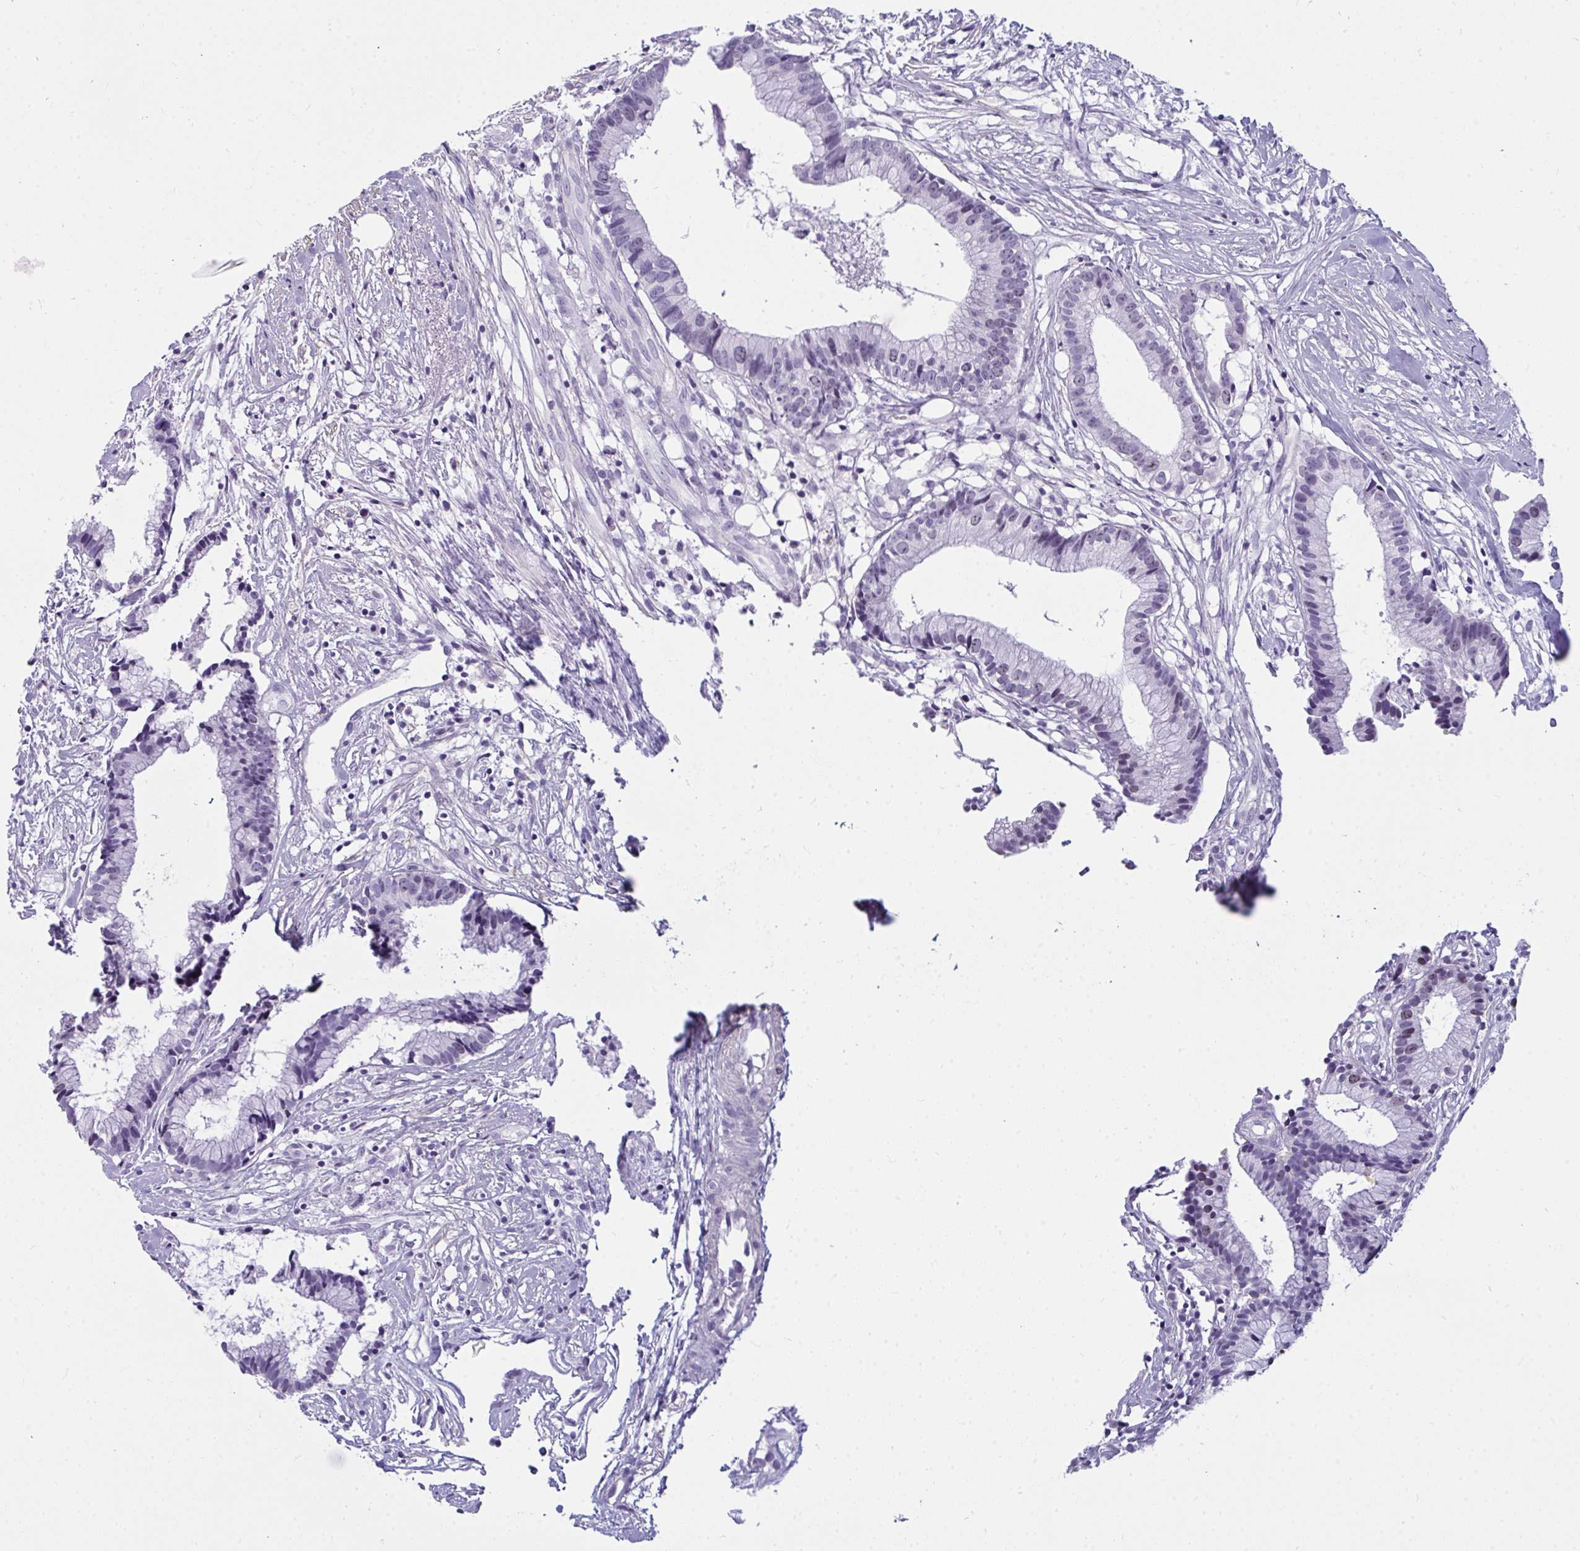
{"staining": {"intensity": "negative", "quantity": "none", "location": "none"}, "tissue": "colorectal cancer", "cell_type": "Tumor cells", "image_type": "cancer", "snomed": [{"axis": "morphology", "description": "Adenocarcinoma, NOS"}, {"axis": "topography", "description": "Colon"}], "caption": "IHC of adenocarcinoma (colorectal) displays no expression in tumor cells. (DAB IHC with hematoxylin counter stain).", "gene": "SUZ12", "patient": {"sex": "female", "age": 78}}